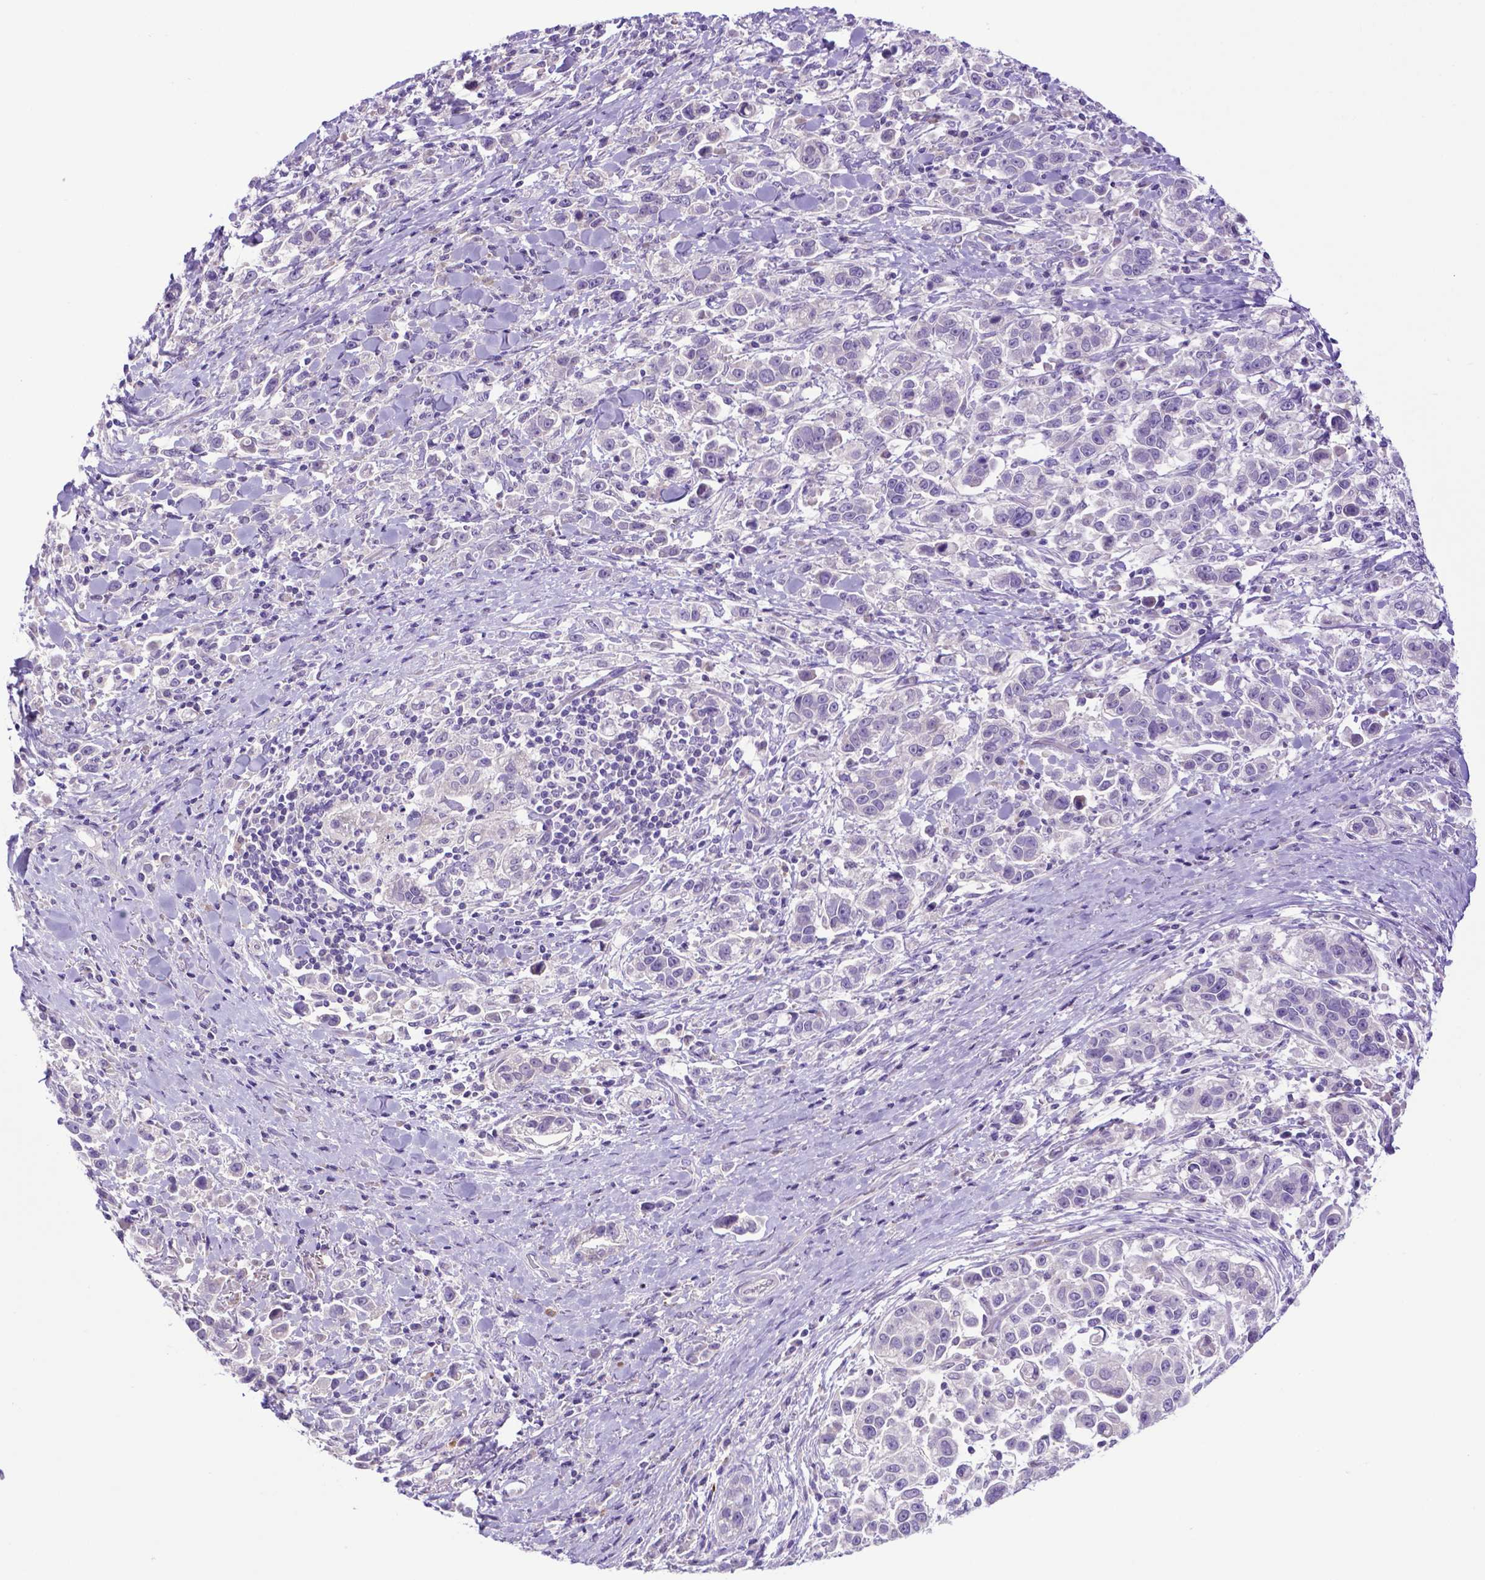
{"staining": {"intensity": "negative", "quantity": "none", "location": "none"}, "tissue": "stomach cancer", "cell_type": "Tumor cells", "image_type": "cancer", "snomed": [{"axis": "morphology", "description": "Adenocarcinoma, NOS"}, {"axis": "topography", "description": "Stomach"}], "caption": "Human stomach cancer stained for a protein using immunohistochemistry demonstrates no staining in tumor cells.", "gene": "ADRA2B", "patient": {"sex": "male", "age": 93}}